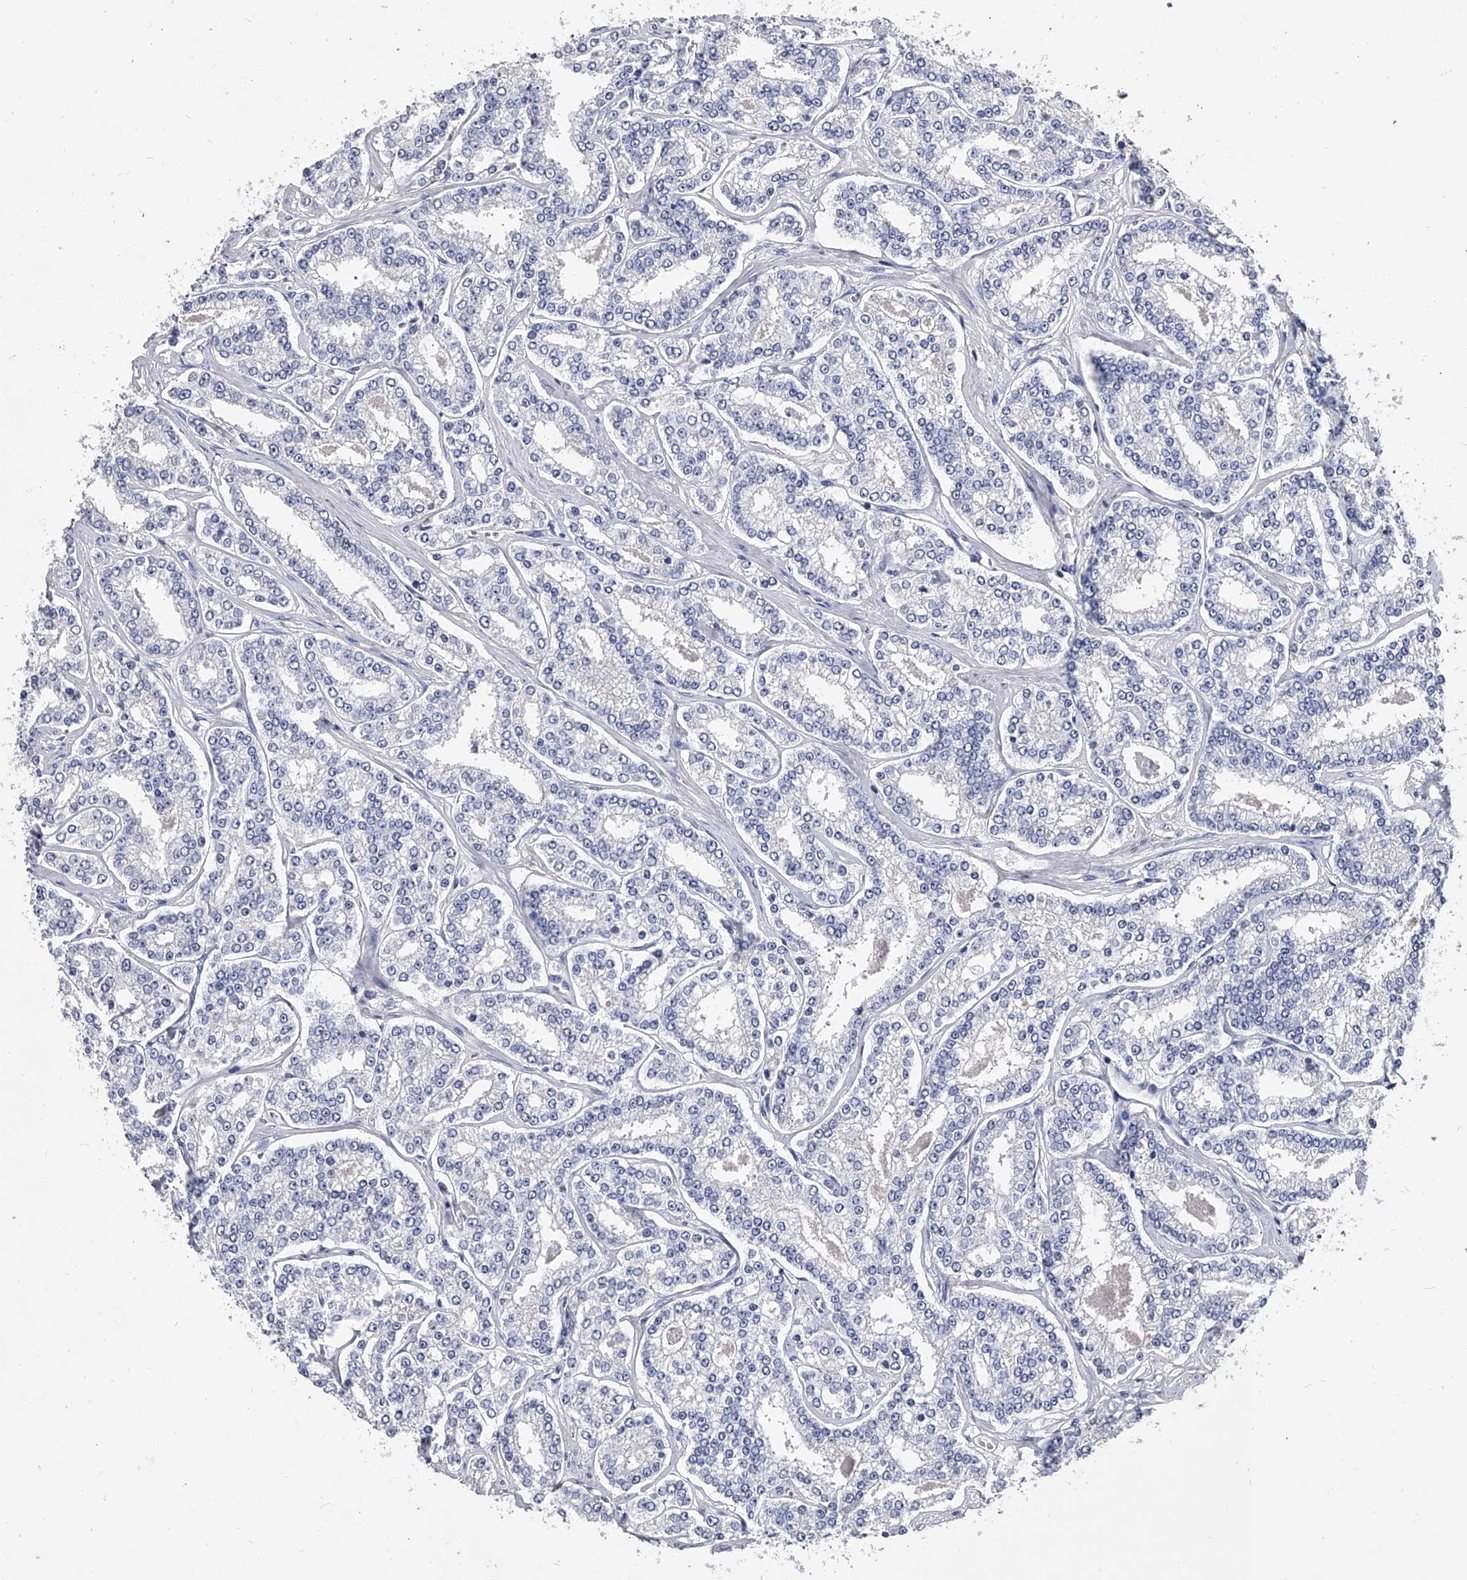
{"staining": {"intensity": "negative", "quantity": "none", "location": "none"}, "tissue": "prostate cancer", "cell_type": "Tumor cells", "image_type": "cancer", "snomed": [{"axis": "morphology", "description": "Normal tissue, NOS"}, {"axis": "morphology", "description": "Adenocarcinoma, High grade"}, {"axis": "topography", "description": "Prostate"}], "caption": "Tumor cells are negative for protein expression in human prostate adenocarcinoma (high-grade).", "gene": "EFCAB7", "patient": {"sex": "male", "age": 83}}